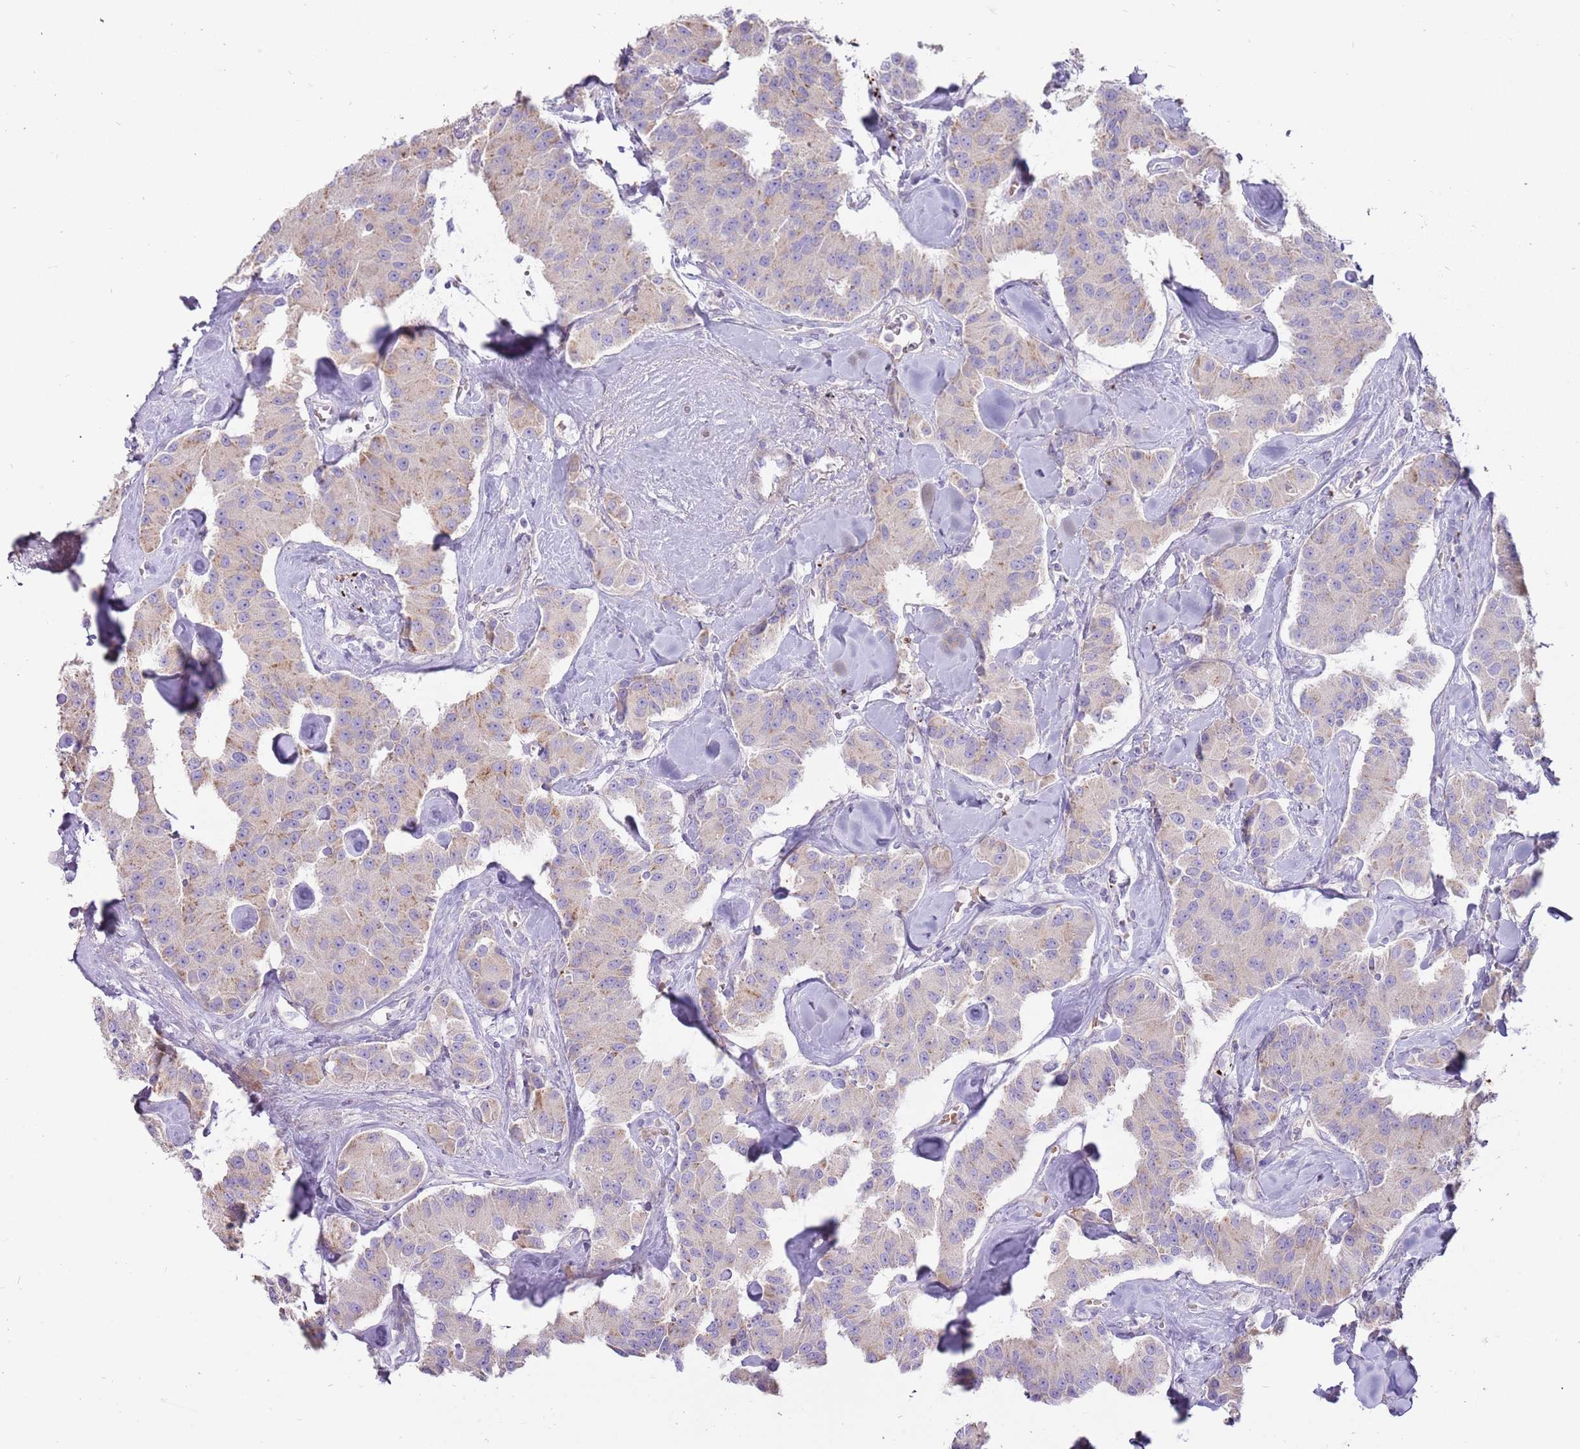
{"staining": {"intensity": "negative", "quantity": "none", "location": "none"}, "tissue": "carcinoid", "cell_type": "Tumor cells", "image_type": "cancer", "snomed": [{"axis": "morphology", "description": "Carcinoid, malignant, NOS"}, {"axis": "topography", "description": "Pancreas"}], "caption": "IHC of human carcinoid shows no staining in tumor cells. The staining is performed using DAB (3,3'-diaminobenzidine) brown chromogen with nuclei counter-stained in using hematoxylin.", "gene": "MCUB", "patient": {"sex": "male", "age": 41}}